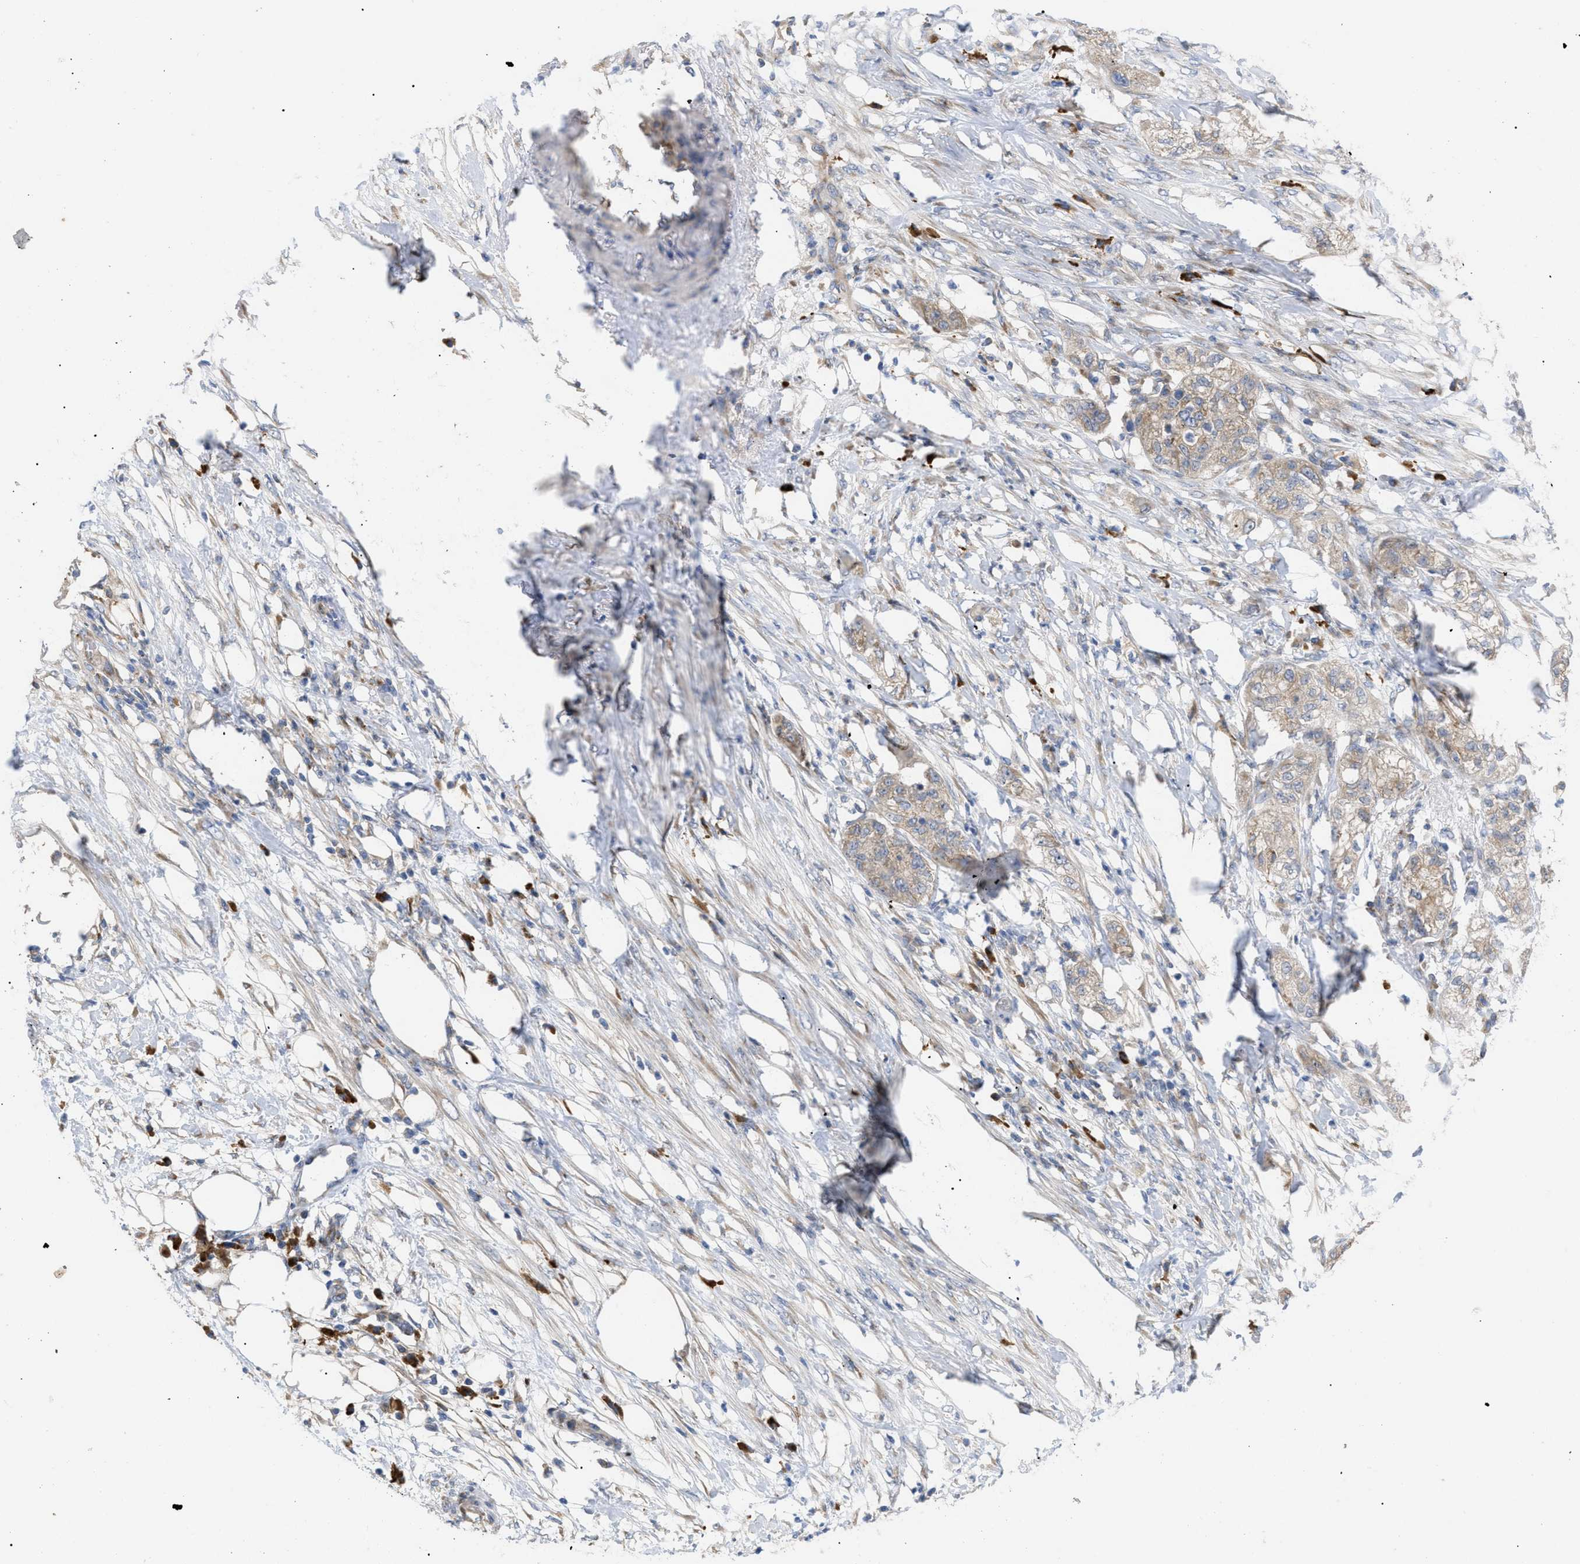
{"staining": {"intensity": "moderate", "quantity": ">75%", "location": "cytoplasmic/membranous"}, "tissue": "pancreatic cancer", "cell_type": "Tumor cells", "image_type": "cancer", "snomed": [{"axis": "morphology", "description": "Adenocarcinoma, NOS"}, {"axis": "topography", "description": "Pancreas"}], "caption": "Approximately >75% of tumor cells in human pancreatic cancer display moderate cytoplasmic/membranous protein staining as visualized by brown immunohistochemical staining.", "gene": "SLC50A1", "patient": {"sex": "female", "age": 78}}